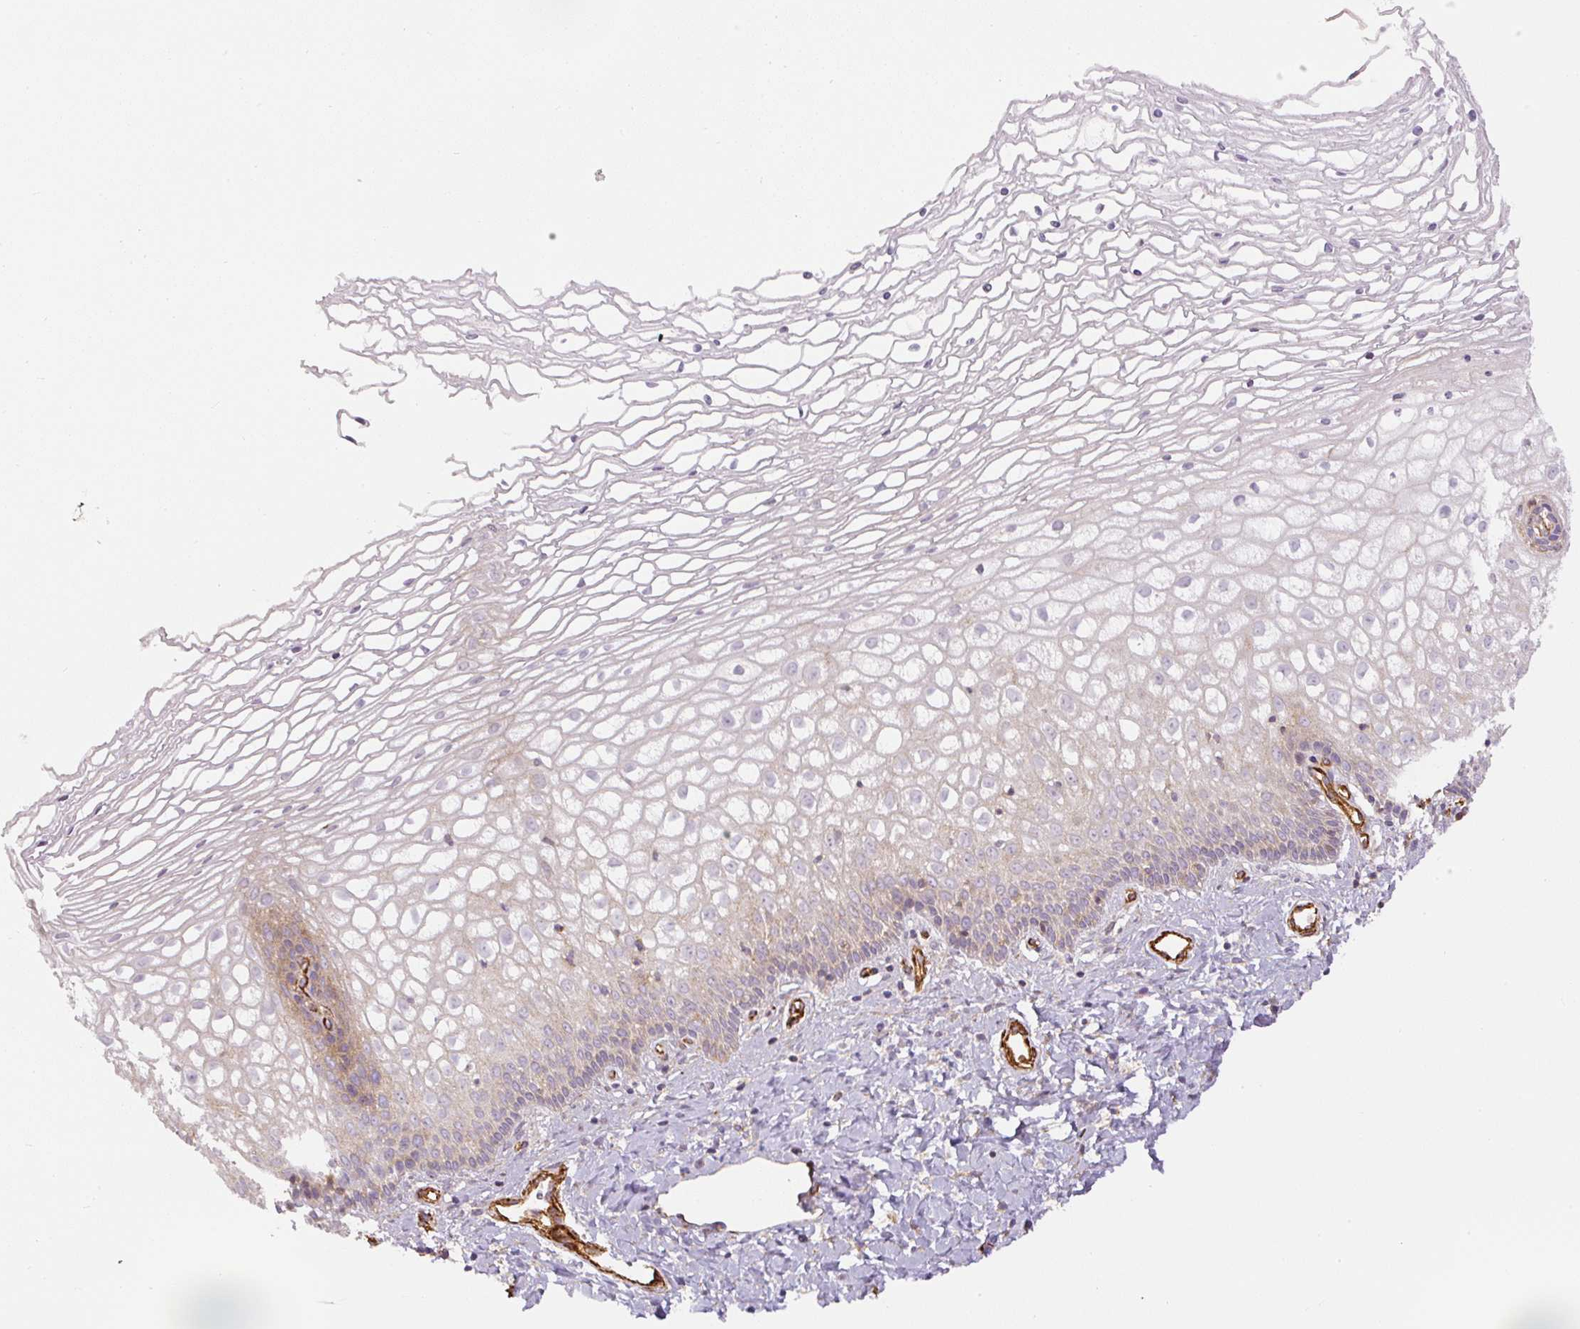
{"staining": {"intensity": "negative", "quantity": "none", "location": "none"}, "tissue": "cervix", "cell_type": "Glandular cells", "image_type": "normal", "snomed": [{"axis": "morphology", "description": "Normal tissue, NOS"}, {"axis": "topography", "description": "Cervix"}], "caption": "Image shows no significant protein staining in glandular cells of normal cervix.", "gene": "MYL12A", "patient": {"sex": "female", "age": 36}}